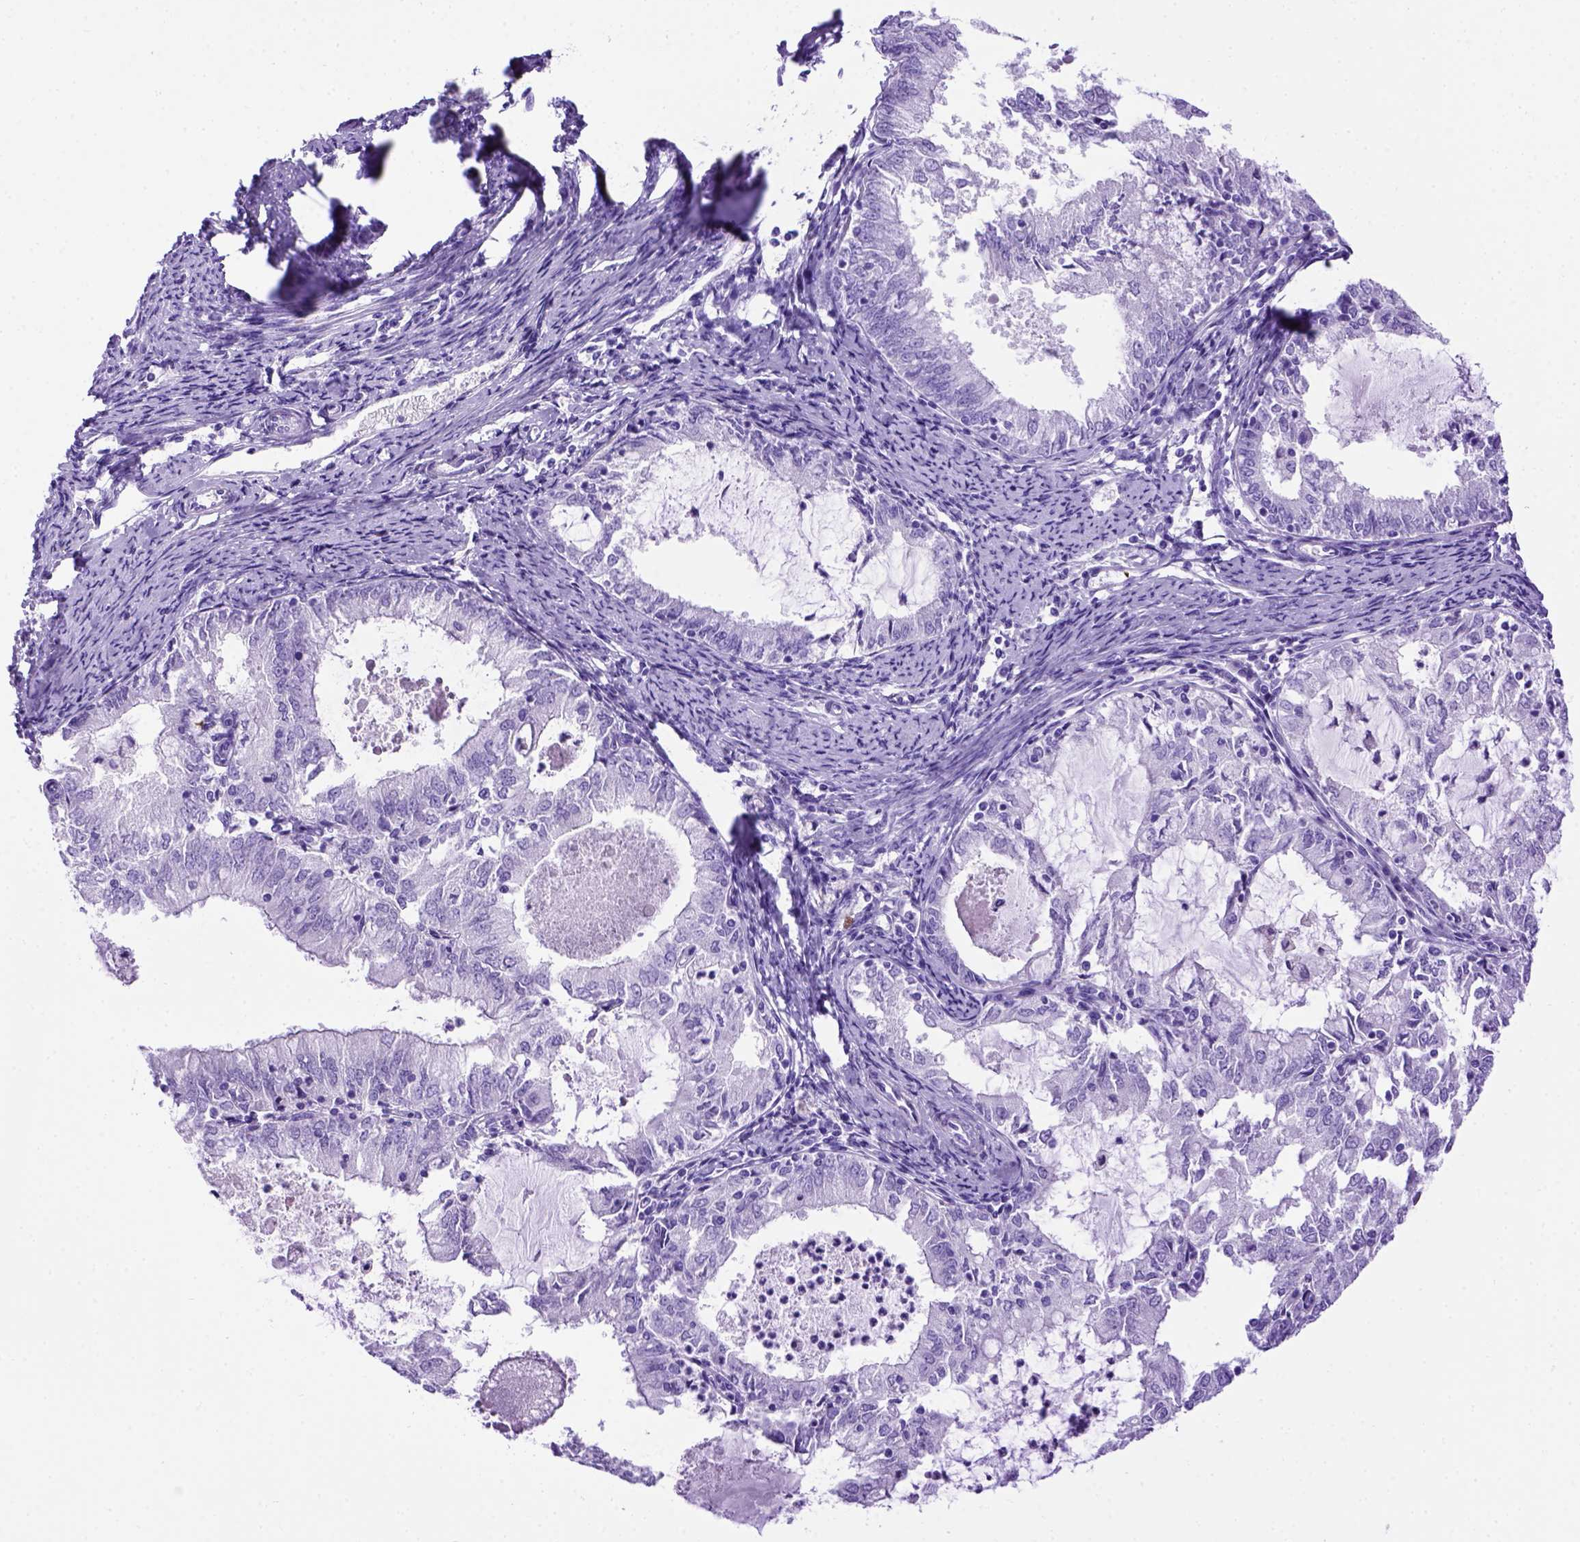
{"staining": {"intensity": "negative", "quantity": "none", "location": "none"}, "tissue": "endometrial cancer", "cell_type": "Tumor cells", "image_type": "cancer", "snomed": [{"axis": "morphology", "description": "Adenocarcinoma, NOS"}, {"axis": "topography", "description": "Endometrium"}], "caption": "Immunohistochemistry of human adenocarcinoma (endometrial) demonstrates no positivity in tumor cells.", "gene": "MEOX2", "patient": {"sex": "female", "age": 57}}